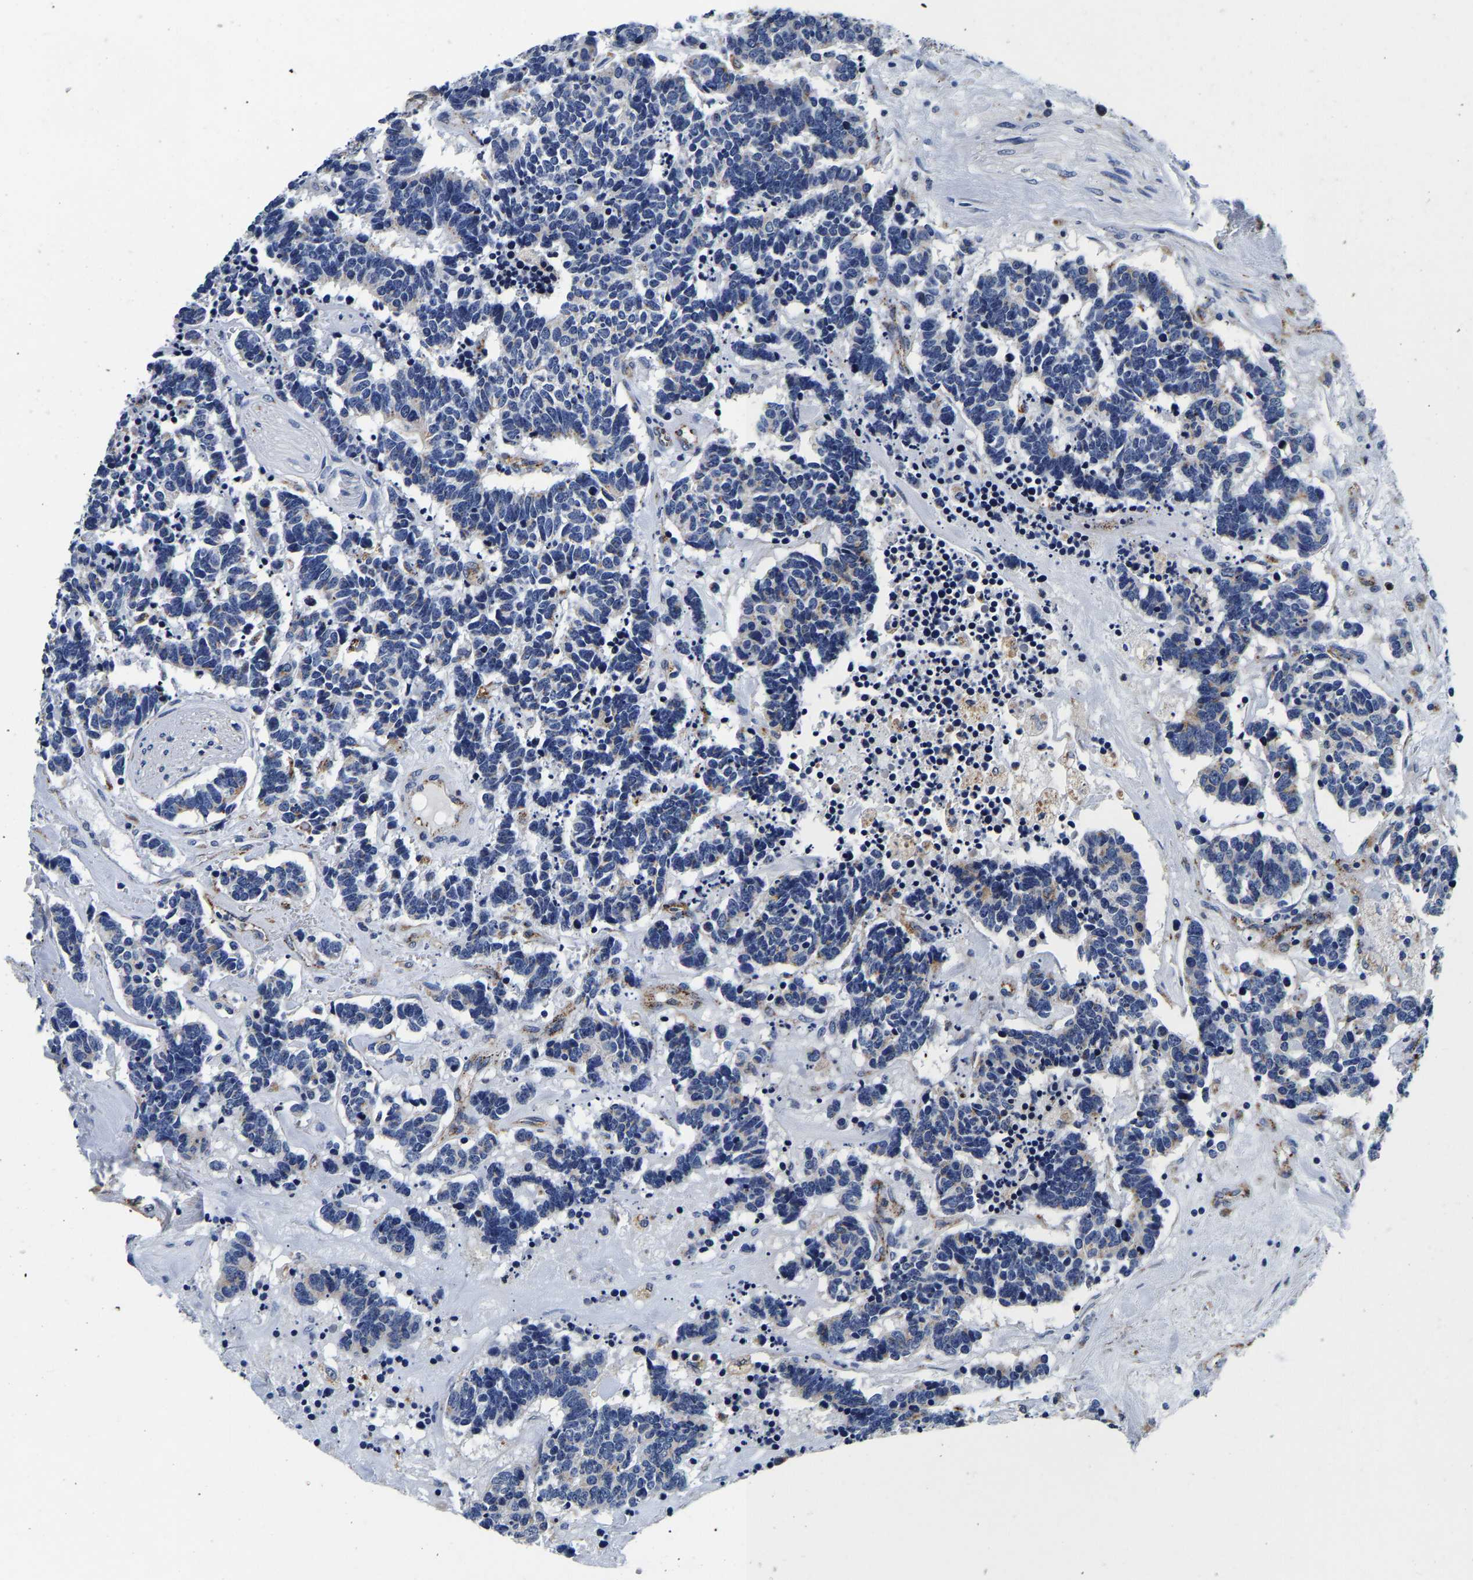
{"staining": {"intensity": "negative", "quantity": "none", "location": "none"}, "tissue": "carcinoid", "cell_type": "Tumor cells", "image_type": "cancer", "snomed": [{"axis": "morphology", "description": "Carcinoma, NOS"}, {"axis": "morphology", "description": "Carcinoid, malignant, NOS"}, {"axis": "topography", "description": "Urinary bladder"}], "caption": "Protein analysis of carcinoid reveals no significant staining in tumor cells.", "gene": "GRN", "patient": {"sex": "male", "age": 57}}